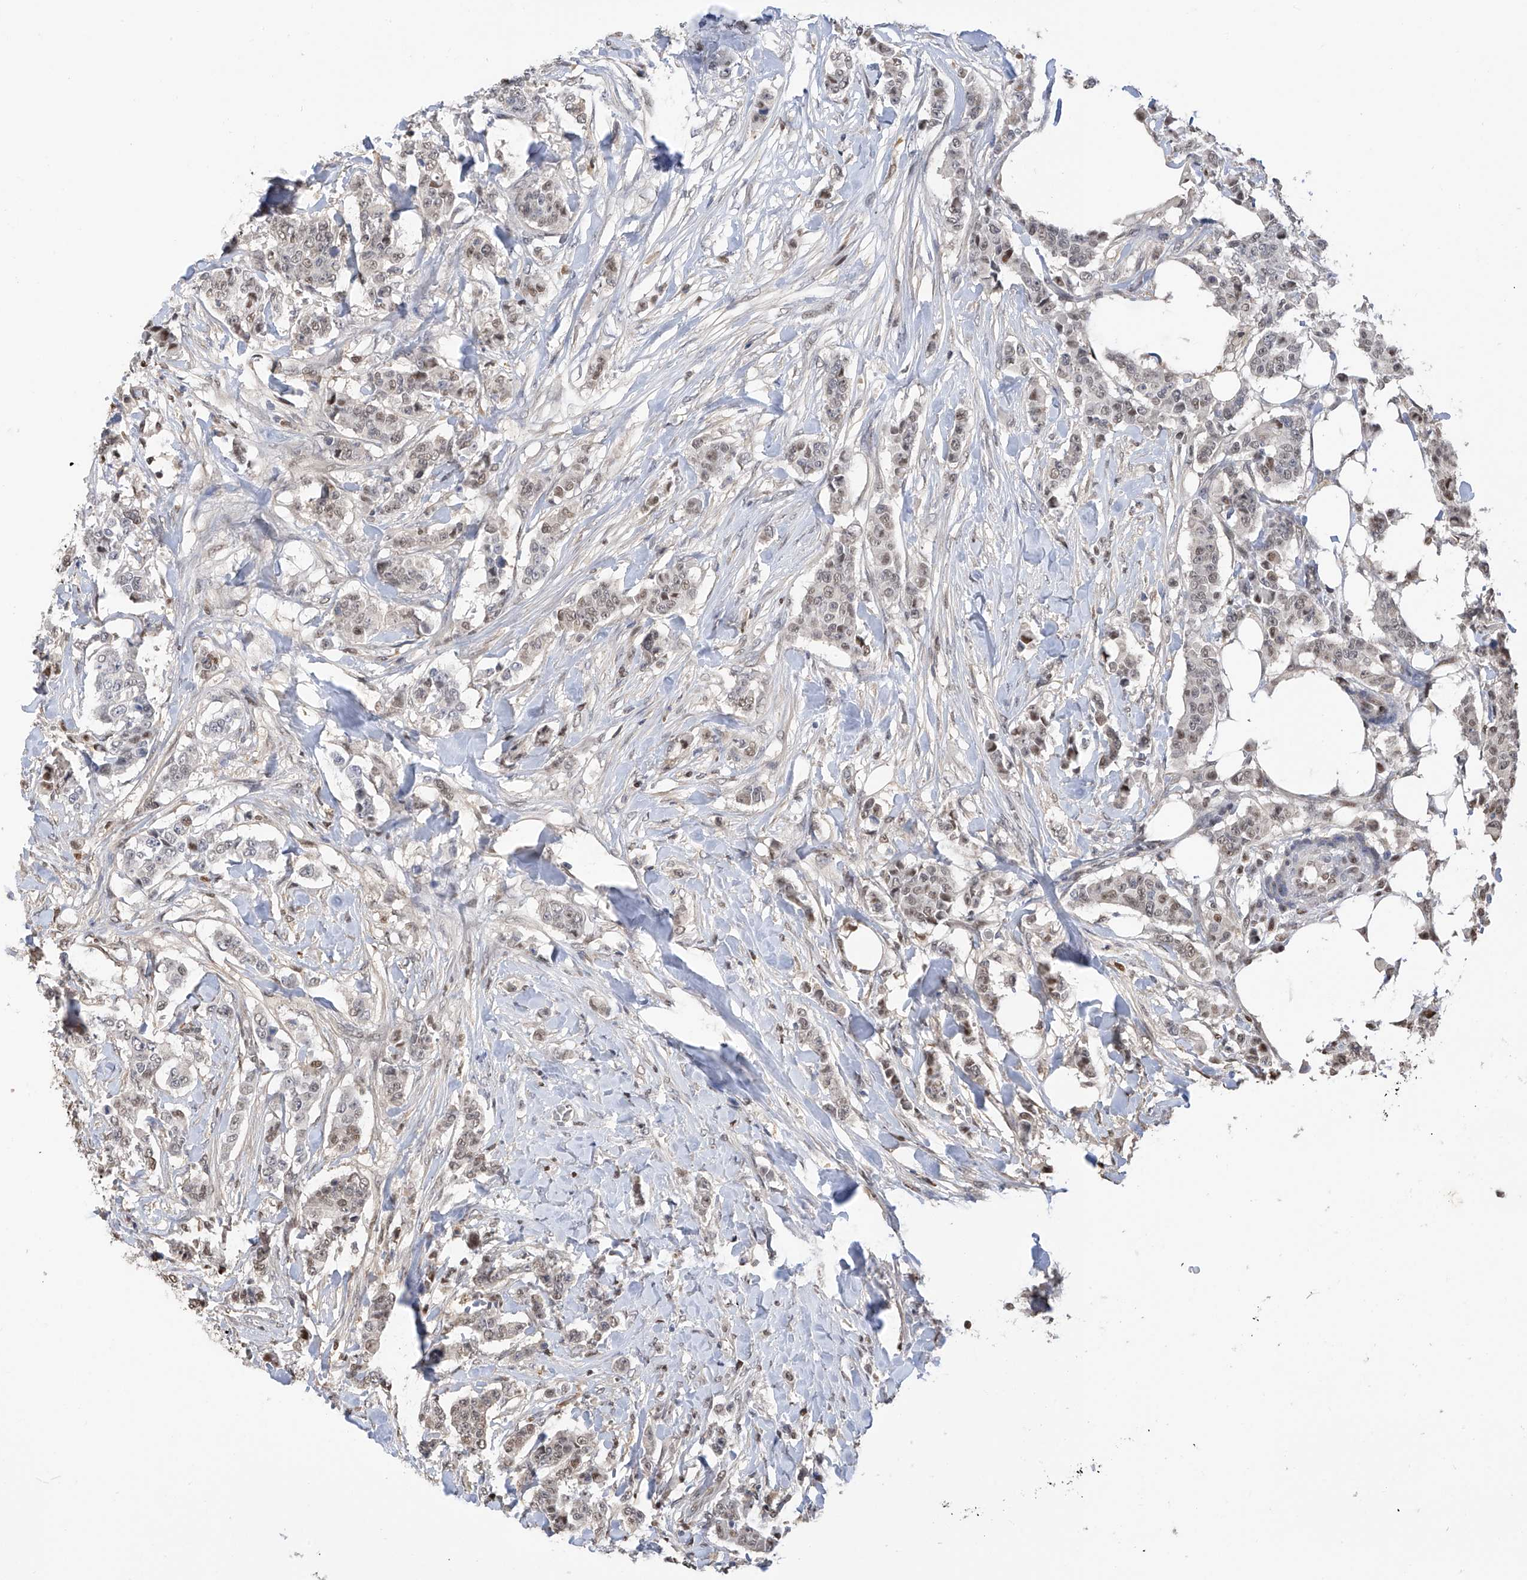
{"staining": {"intensity": "weak", "quantity": "<25%", "location": "nuclear"}, "tissue": "breast cancer", "cell_type": "Tumor cells", "image_type": "cancer", "snomed": [{"axis": "morphology", "description": "Duct carcinoma"}, {"axis": "topography", "description": "Breast"}], "caption": "Tumor cells show no significant positivity in breast infiltrating ductal carcinoma.", "gene": "PMM1", "patient": {"sex": "female", "age": 40}}